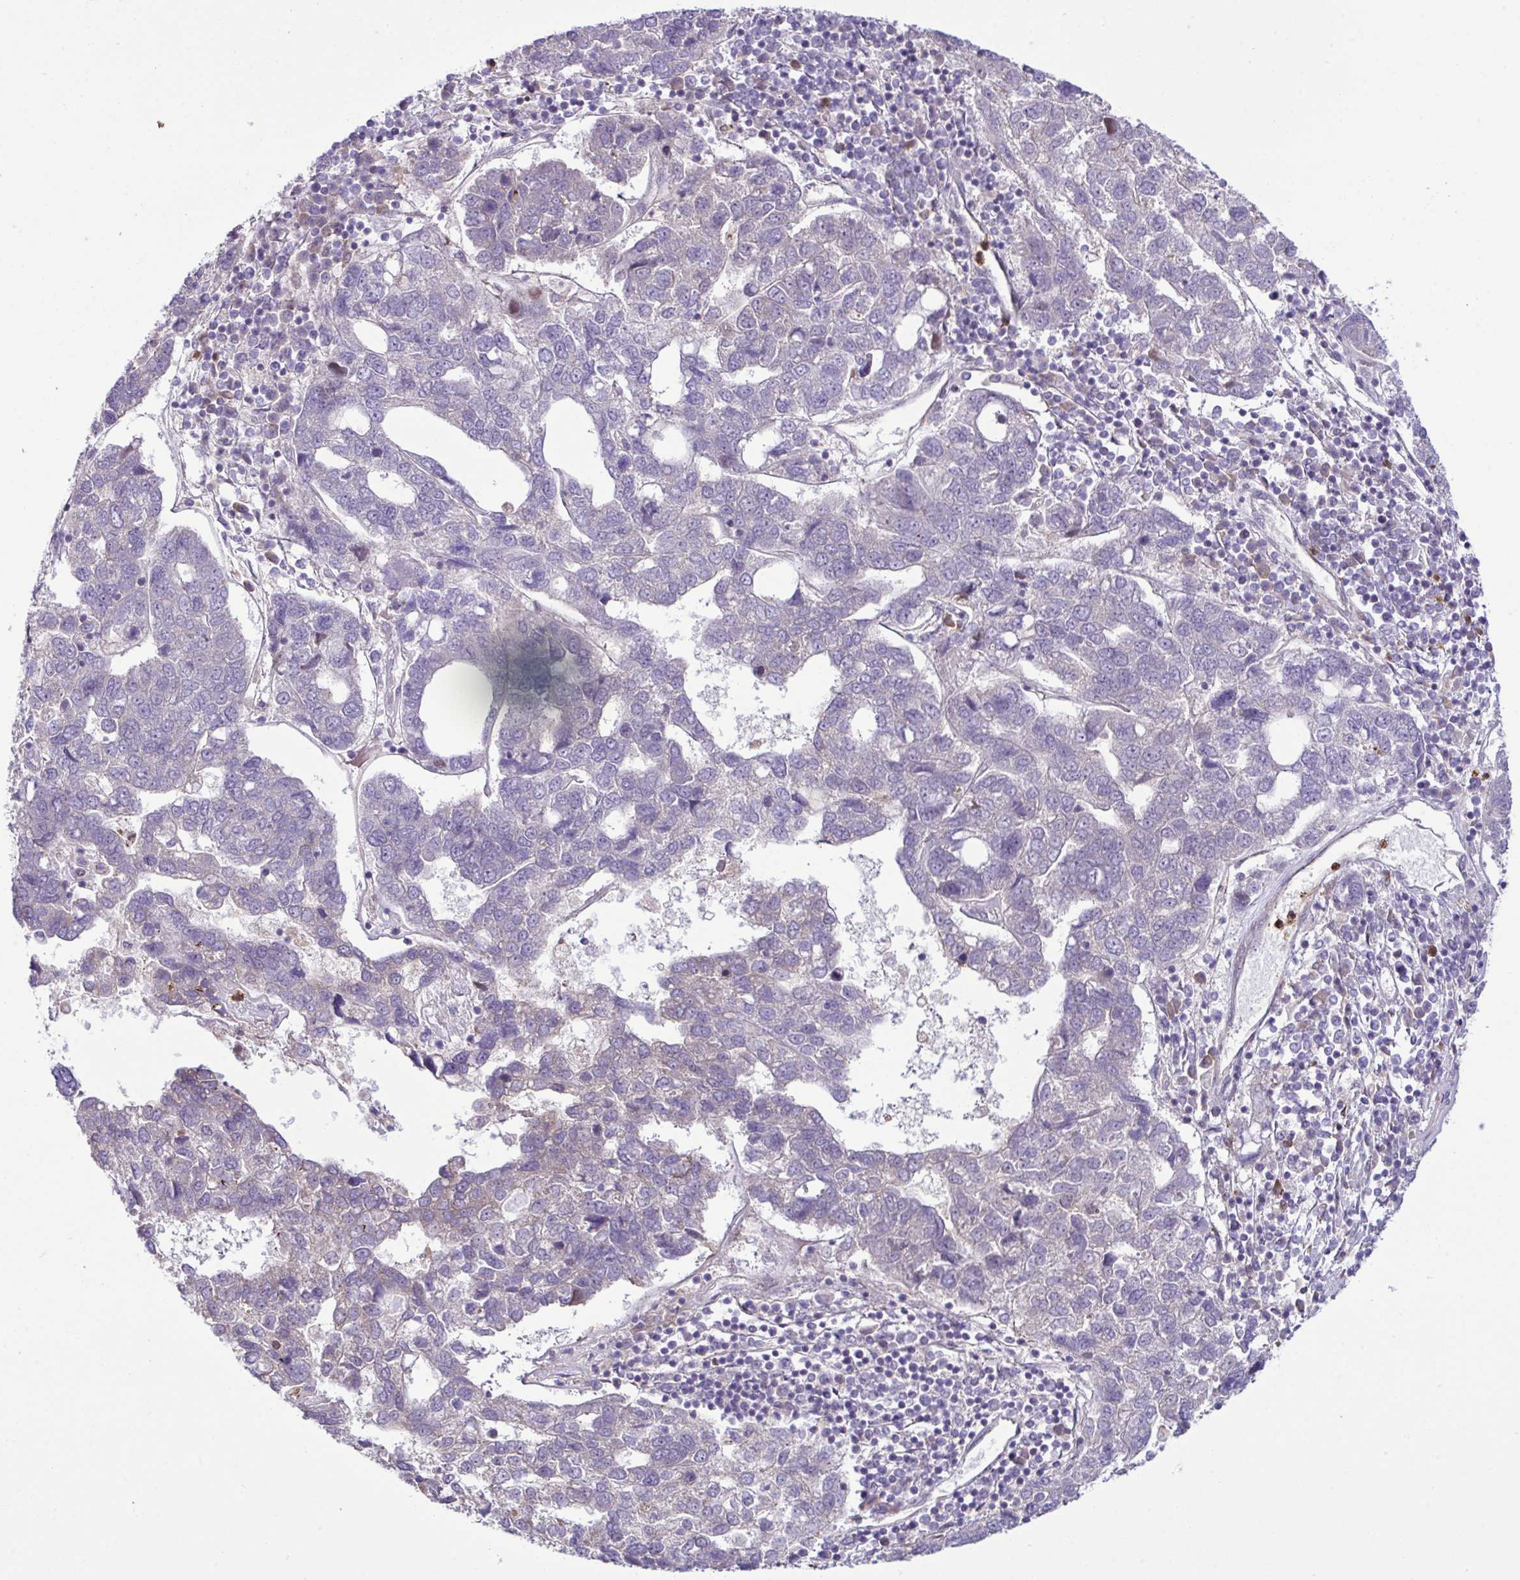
{"staining": {"intensity": "negative", "quantity": "none", "location": "none"}, "tissue": "pancreatic cancer", "cell_type": "Tumor cells", "image_type": "cancer", "snomed": [{"axis": "morphology", "description": "Adenocarcinoma, NOS"}, {"axis": "topography", "description": "Pancreas"}], "caption": "High magnification brightfield microscopy of adenocarcinoma (pancreatic) stained with DAB (brown) and counterstained with hematoxylin (blue): tumor cells show no significant expression. (Brightfield microscopy of DAB IHC at high magnification).", "gene": "CMPK1", "patient": {"sex": "female", "age": 61}}